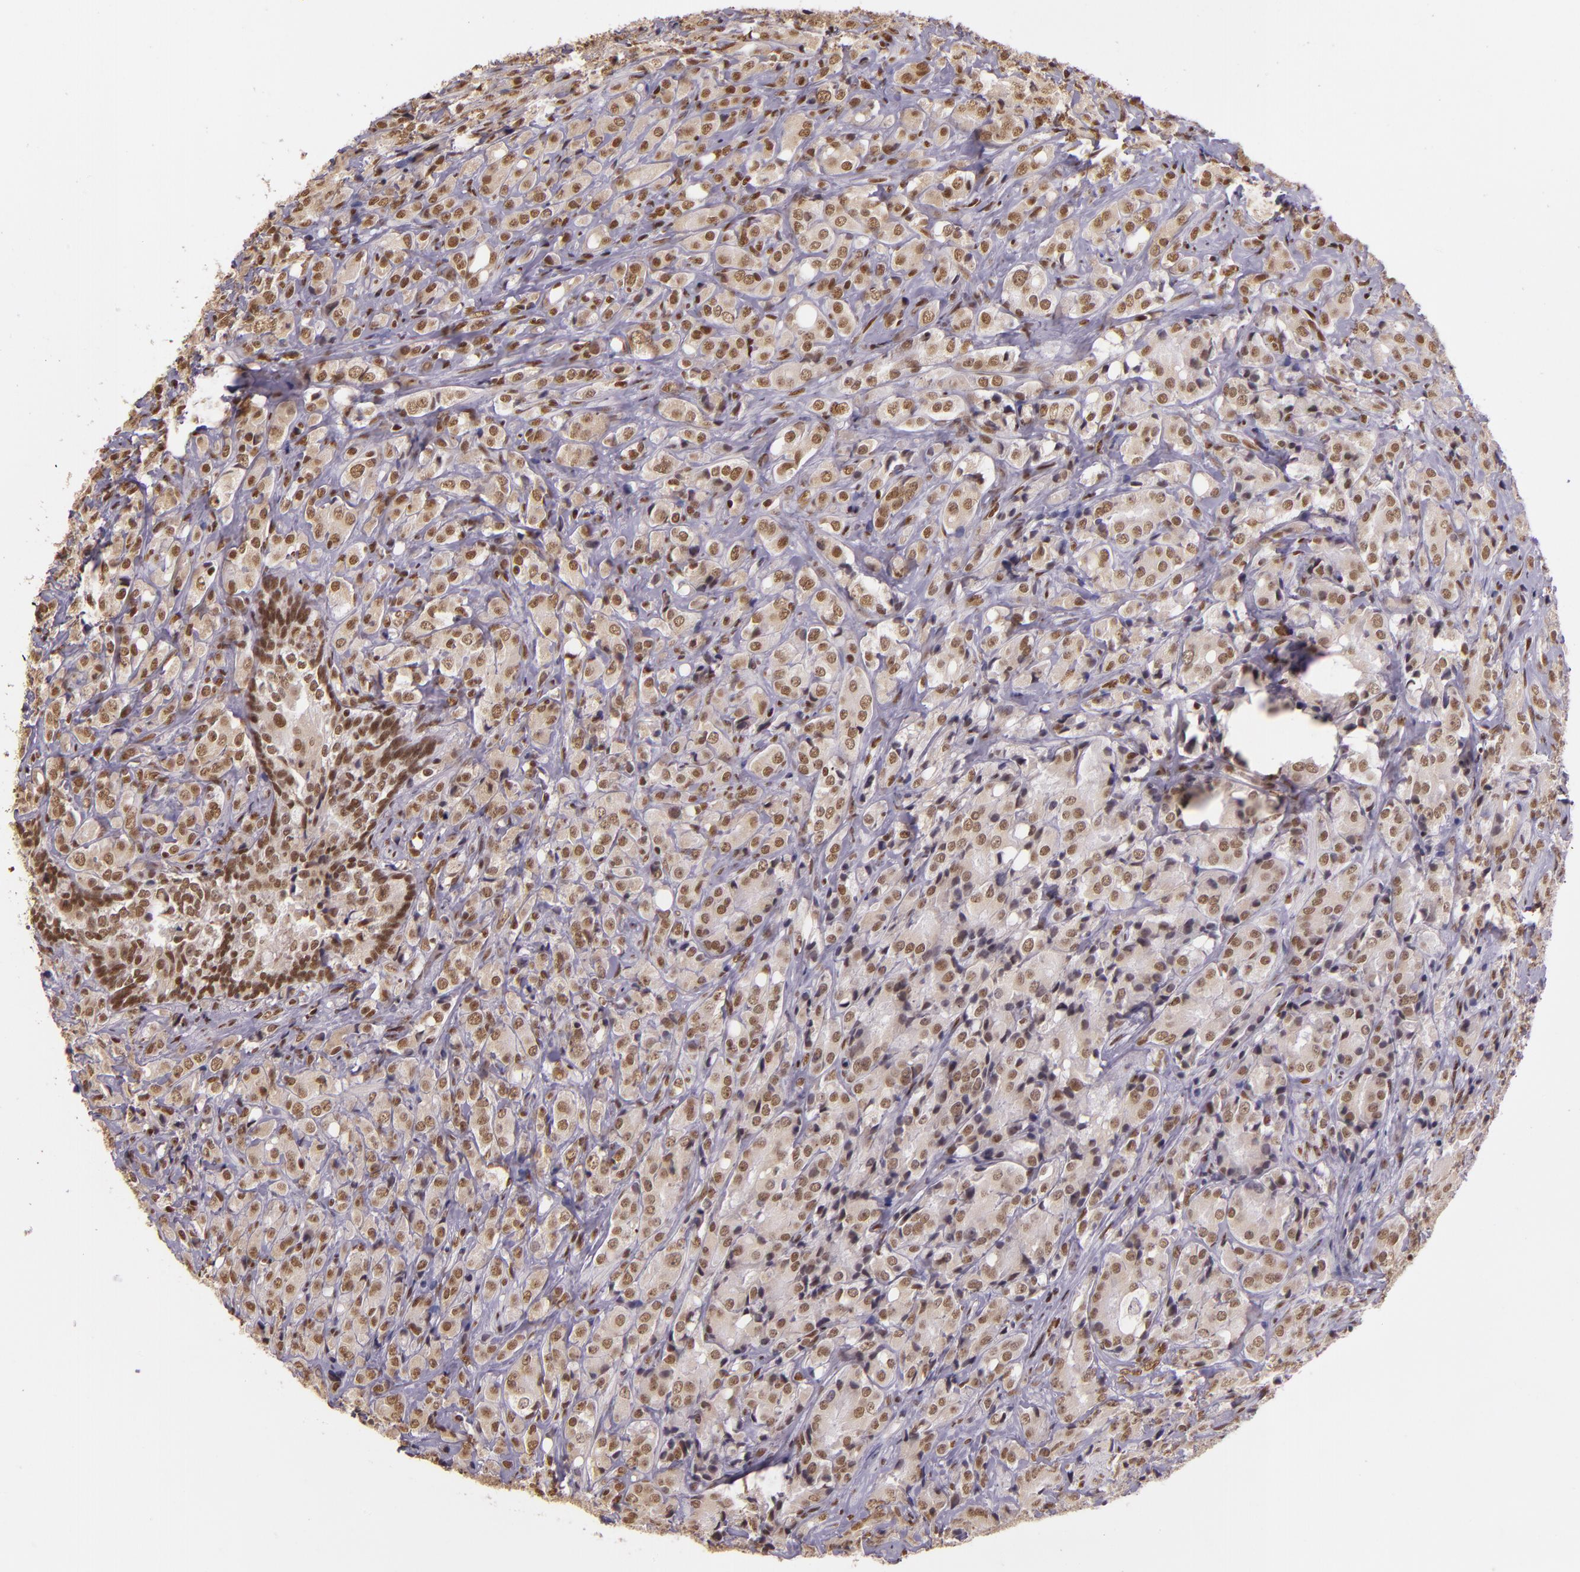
{"staining": {"intensity": "moderate", "quantity": ">75%", "location": "nuclear"}, "tissue": "prostate cancer", "cell_type": "Tumor cells", "image_type": "cancer", "snomed": [{"axis": "morphology", "description": "Adenocarcinoma, High grade"}, {"axis": "topography", "description": "Prostate"}], "caption": "The micrograph exhibits a brown stain indicating the presence of a protein in the nuclear of tumor cells in prostate high-grade adenocarcinoma.", "gene": "USF1", "patient": {"sex": "male", "age": 68}}